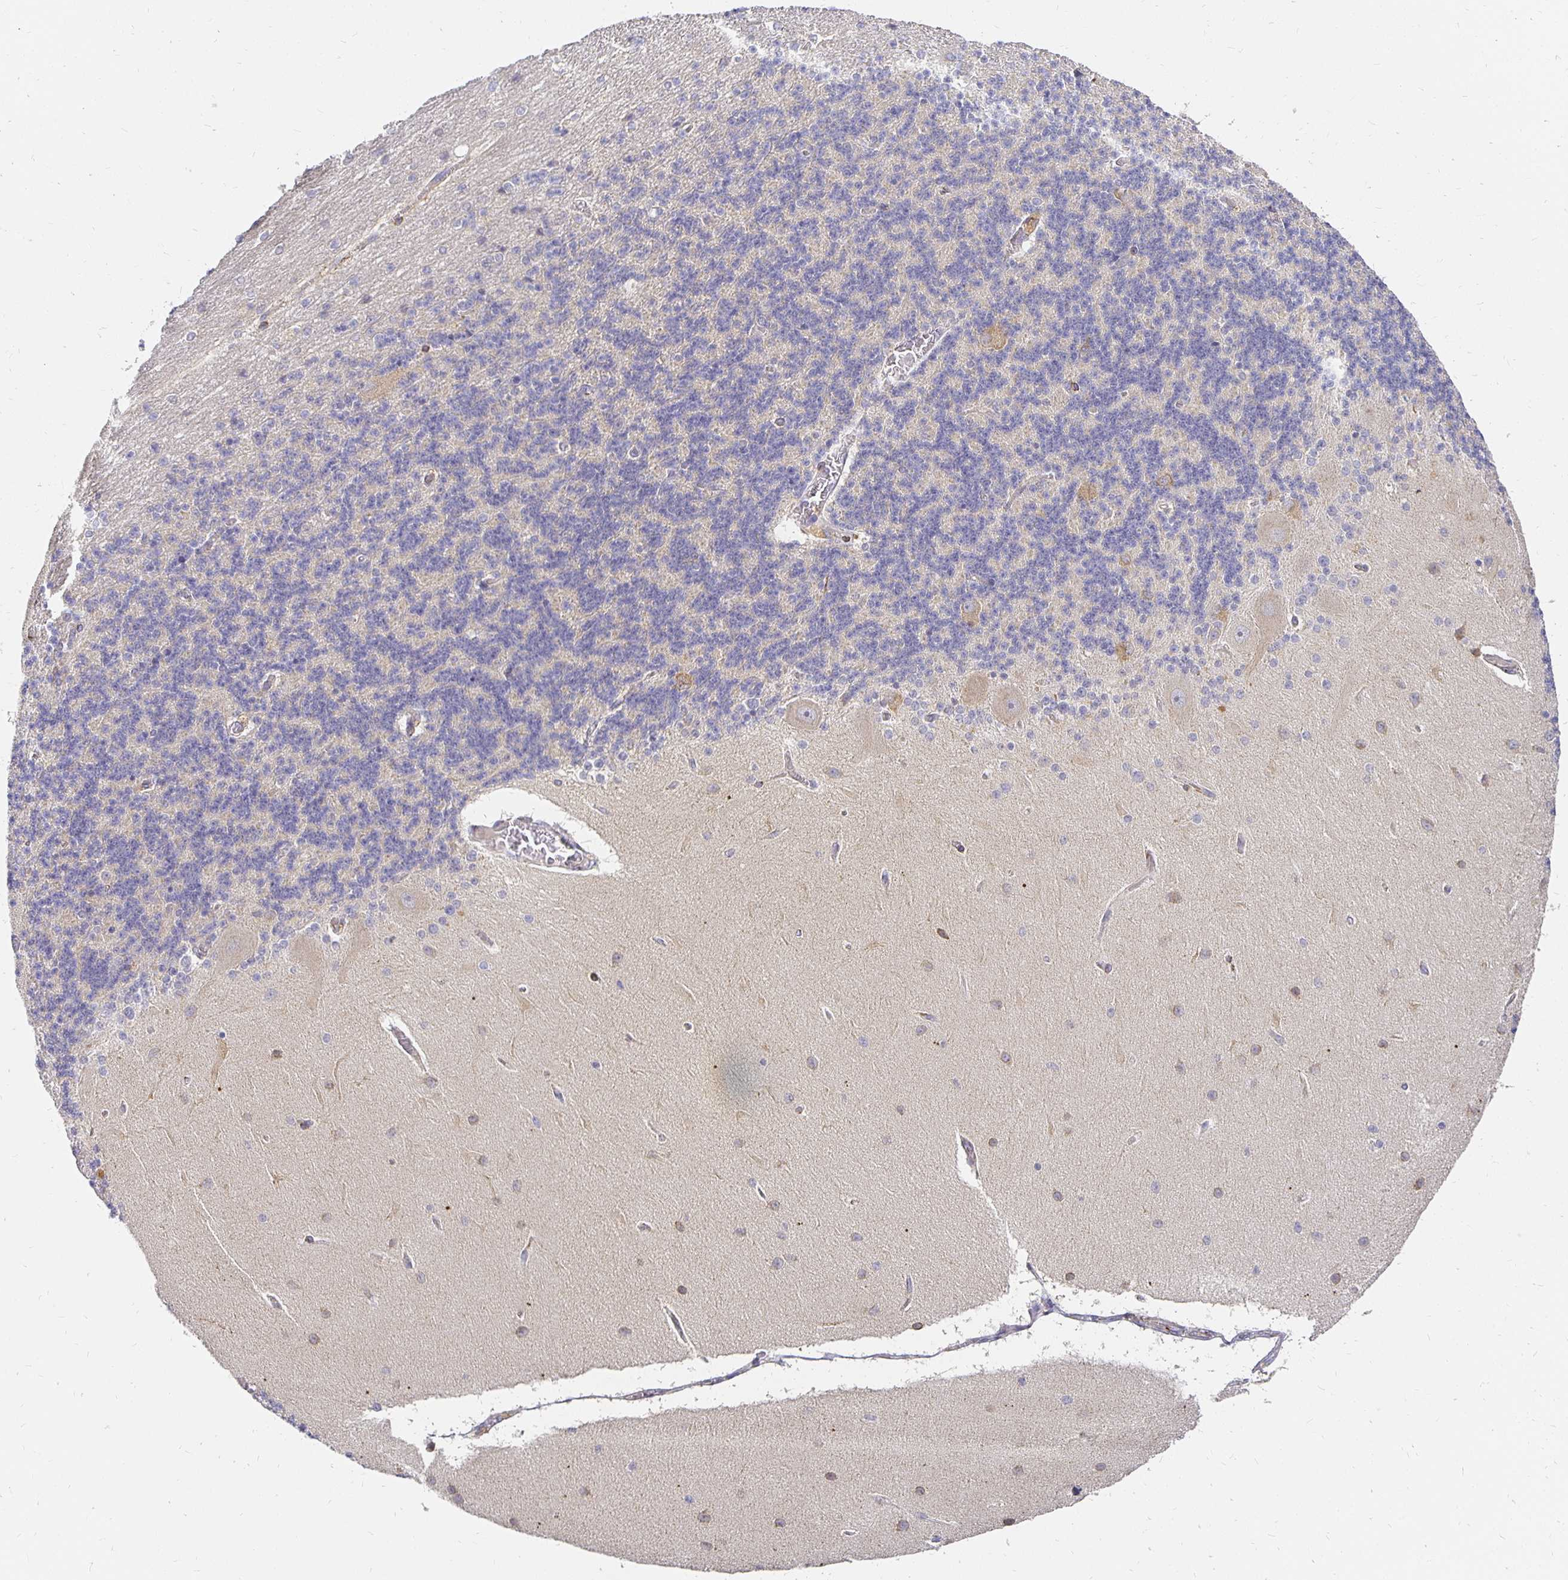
{"staining": {"intensity": "negative", "quantity": "none", "location": "none"}, "tissue": "cerebellum", "cell_type": "Cells in granular layer", "image_type": "normal", "snomed": [{"axis": "morphology", "description": "Normal tissue, NOS"}, {"axis": "topography", "description": "Cerebellum"}], "caption": "DAB immunohistochemical staining of normal human cerebellum displays no significant expression in cells in granular layer. (Immunohistochemistry (ihc), brightfield microscopy, high magnification).", "gene": "PLOD1", "patient": {"sex": "female", "age": 54}}